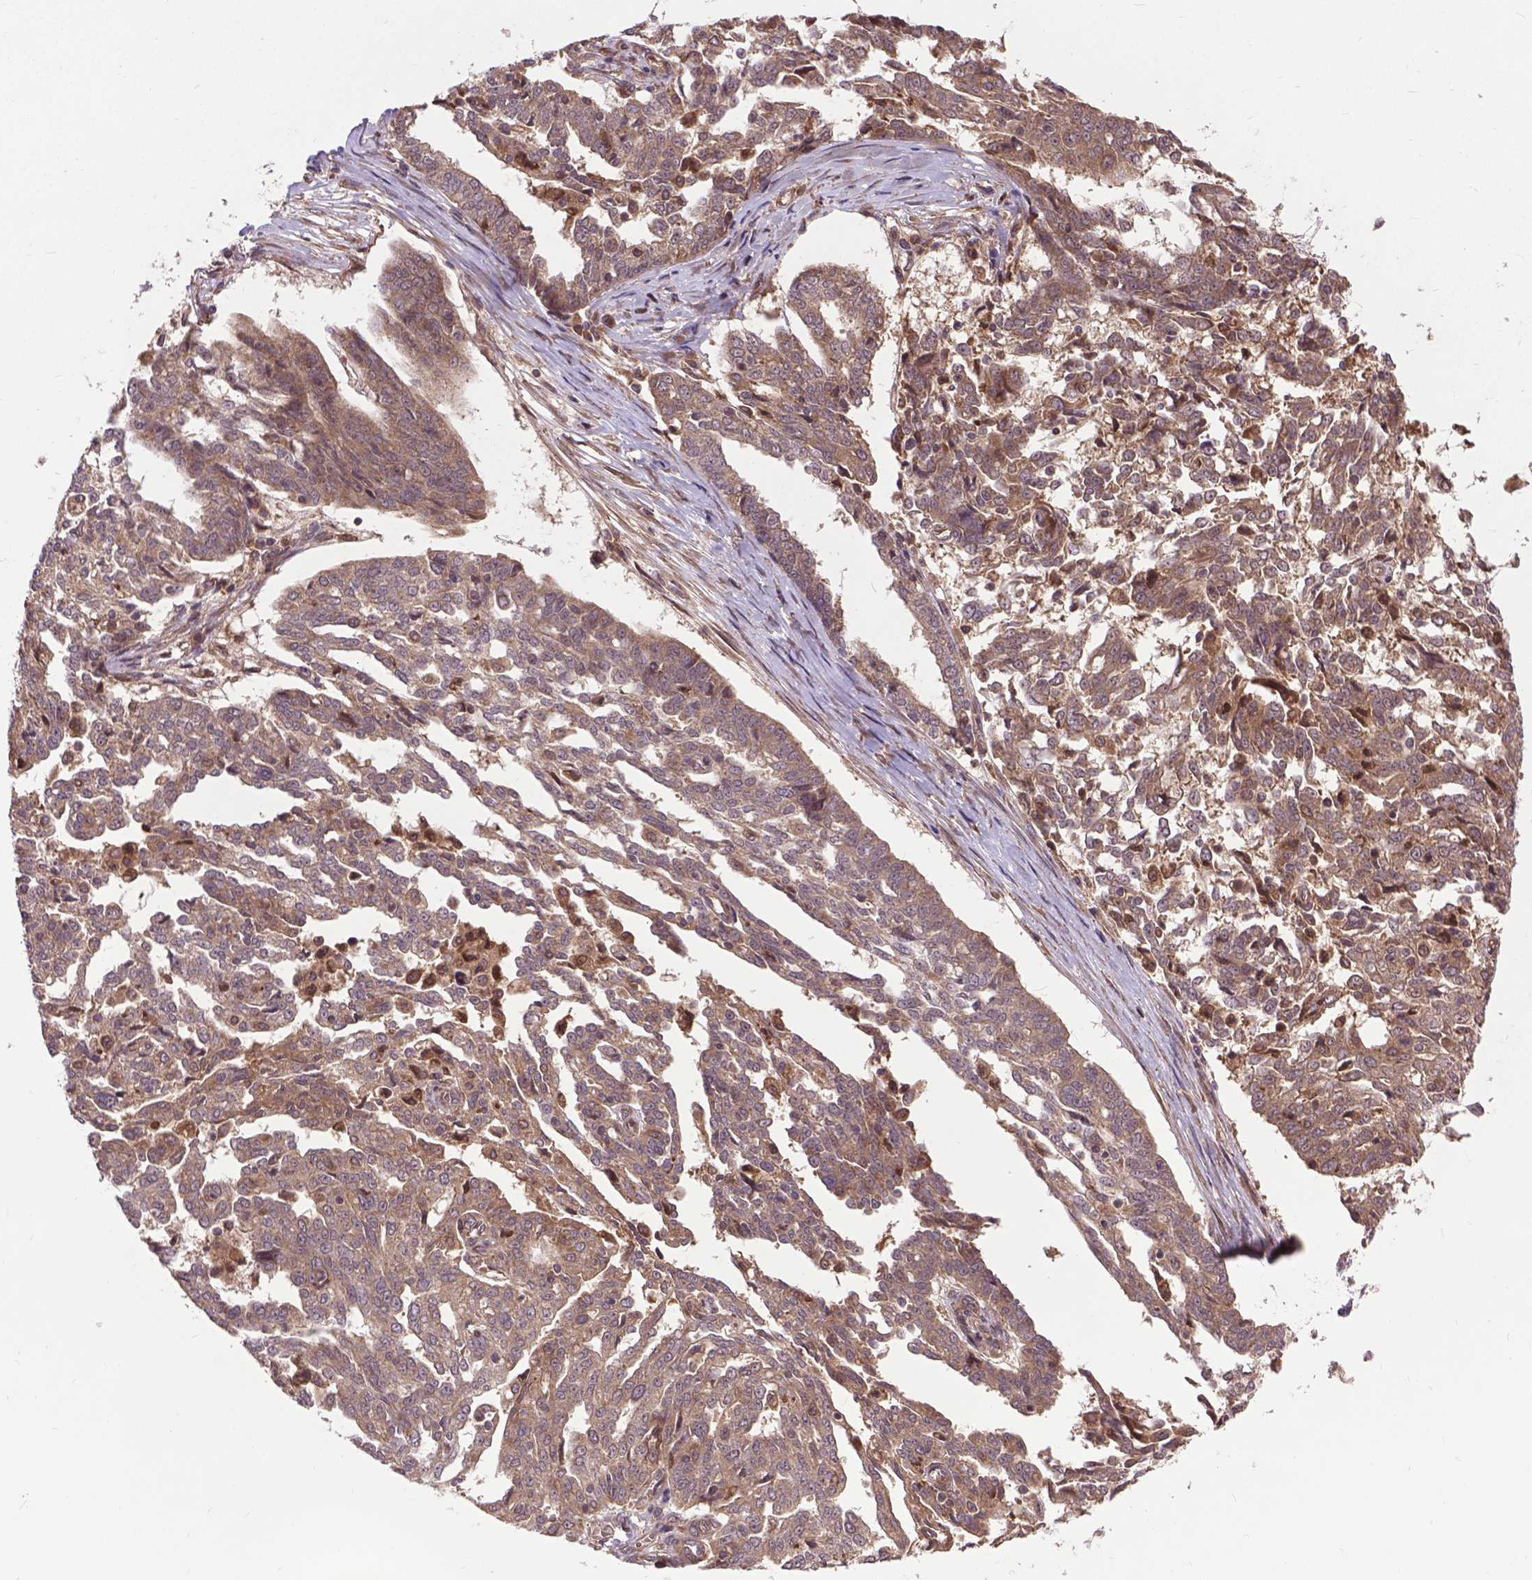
{"staining": {"intensity": "moderate", "quantity": ">75%", "location": "cytoplasmic/membranous"}, "tissue": "ovarian cancer", "cell_type": "Tumor cells", "image_type": "cancer", "snomed": [{"axis": "morphology", "description": "Cystadenocarcinoma, serous, NOS"}, {"axis": "topography", "description": "Ovary"}], "caption": "Protein expression analysis of ovarian serous cystadenocarcinoma displays moderate cytoplasmic/membranous positivity in about >75% of tumor cells.", "gene": "ZNF616", "patient": {"sex": "female", "age": 67}}